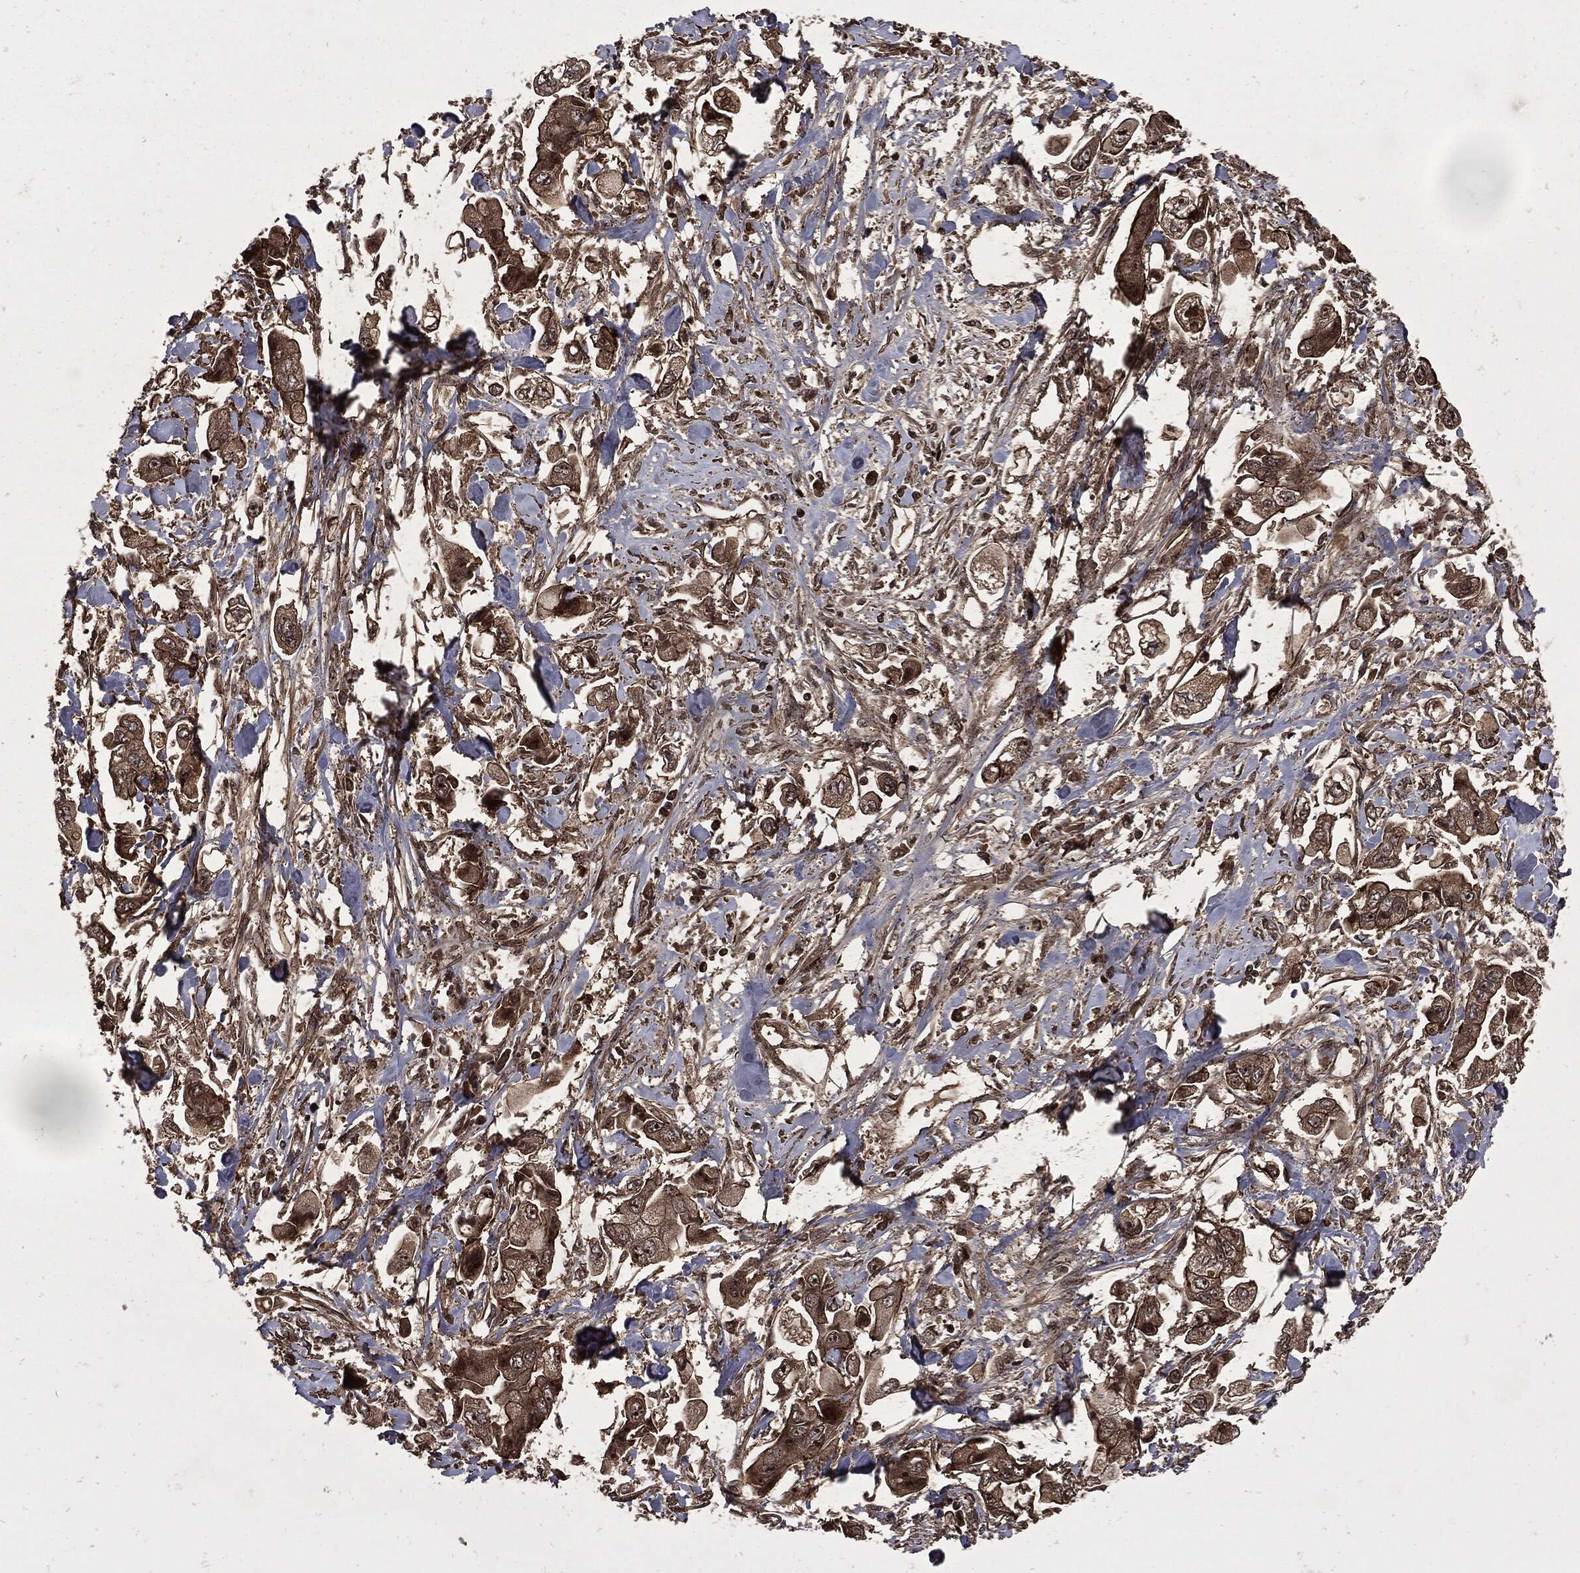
{"staining": {"intensity": "strong", "quantity": ">75%", "location": "cytoplasmic/membranous,nuclear"}, "tissue": "stomach cancer", "cell_type": "Tumor cells", "image_type": "cancer", "snomed": [{"axis": "morphology", "description": "Adenocarcinoma, NOS"}, {"axis": "topography", "description": "Stomach"}], "caption": "Tumor cells exhibit strong cytoplasmic/membranous and nuclear expression in approximately >75% of cells in stomach cancer (adenocarcinoma). Using DAB (3,3'-diaminobenzidine) (brown) and hematoxylin (blue) stains, captured at high magnification using brightfield microscopy.", "gene": "CARD6", "patient": {"sex": "male", "age": 62}}